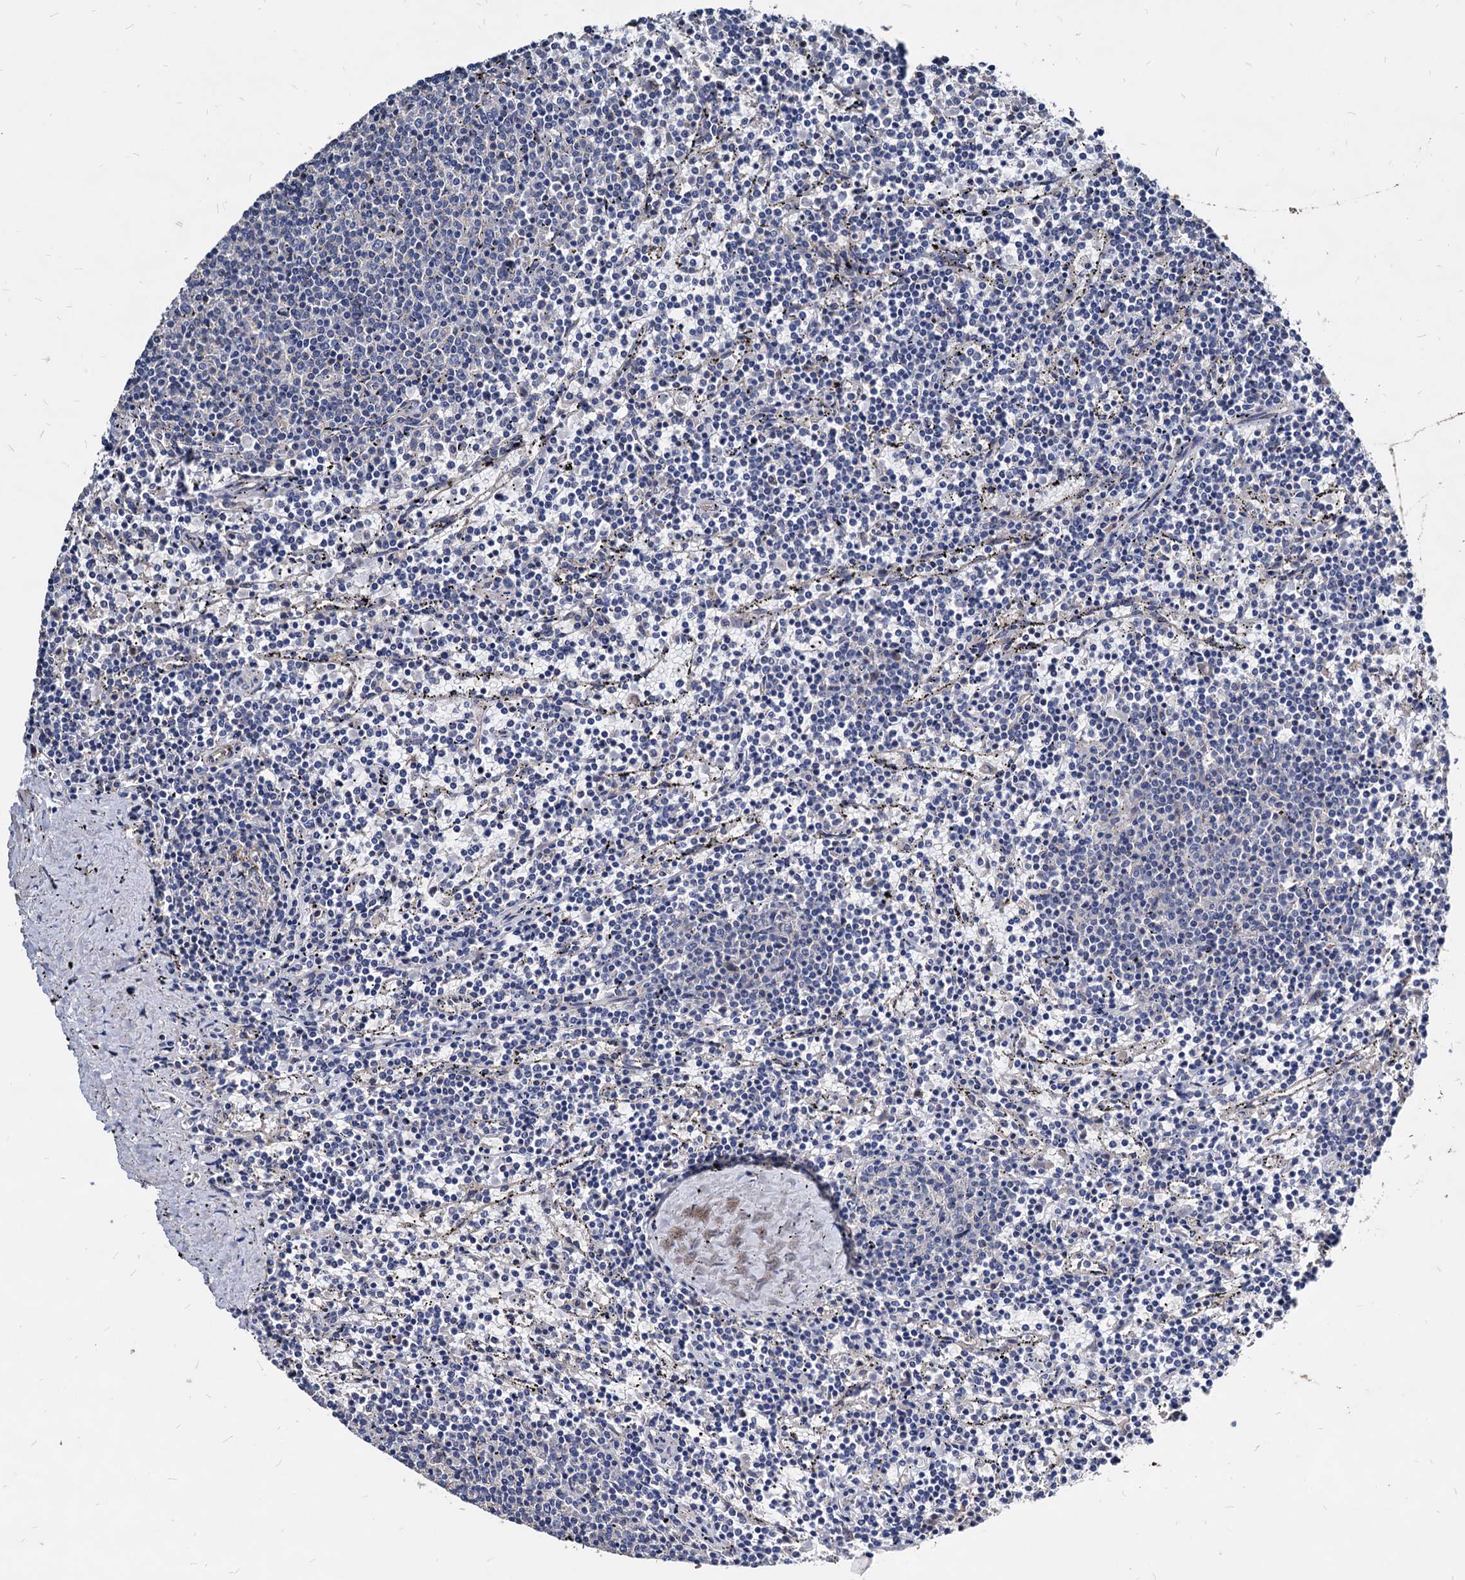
{"staining": {"intensity": "negative", "quantity": "none", "location": "none"}, "tissue": "lymphoma", "cell_type": "Tumor cells", "image_type": "cancer", "snomed": [{"axis": "morphology", "description": "Malignant lymphoma, non-Hodgkin's type, Low grade"}, {"axis": "topography", "description": "Spleen"}], "caption": "The histopathology image exhibits no significant staining in tumor cells of low-grade malignant lymphoma, non-Hodgkin's type.", "gene": "WDR11", "patient": {"sex": "female", "age": 50}}